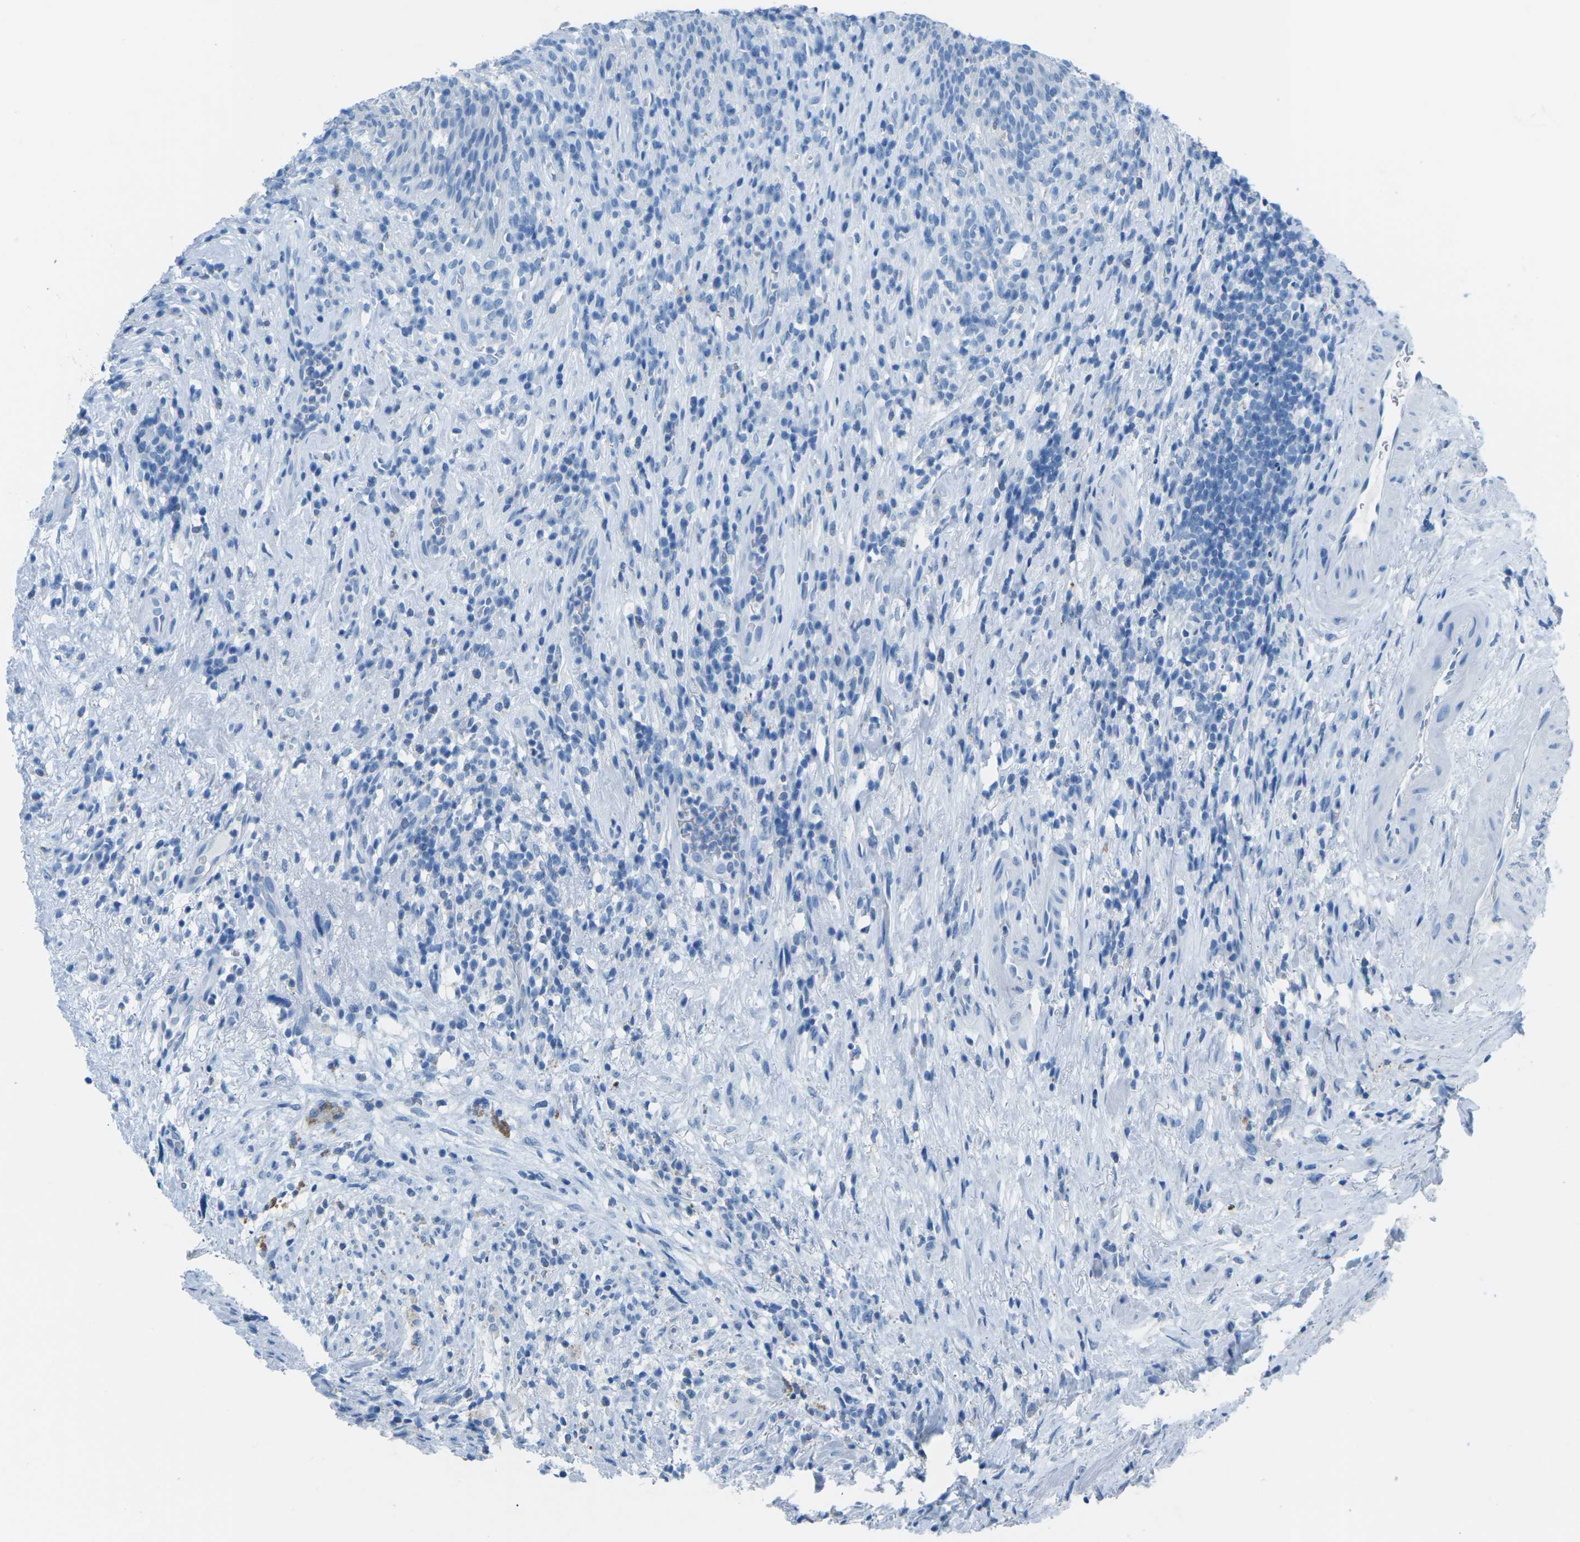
{"staining": {"intensity": "negative", "quantity": "none", "location": "none"}, "tissue": "urothelial cancer", "cell_type": "Tumor cells", "image_type": "cancer", "snomed": [{"axis": "morphology", "description": "Urothelial carcinoma, Low grade"}, {"axis": "topography", "description": "Urinary bladder"}], "caption": "A histopathology image of low-grade urothelial carcinoma stained for a protein reveals no brown staining in tumor cells.", "gene": "MYH8", "patient": {"sex": "female", "age": 75}}